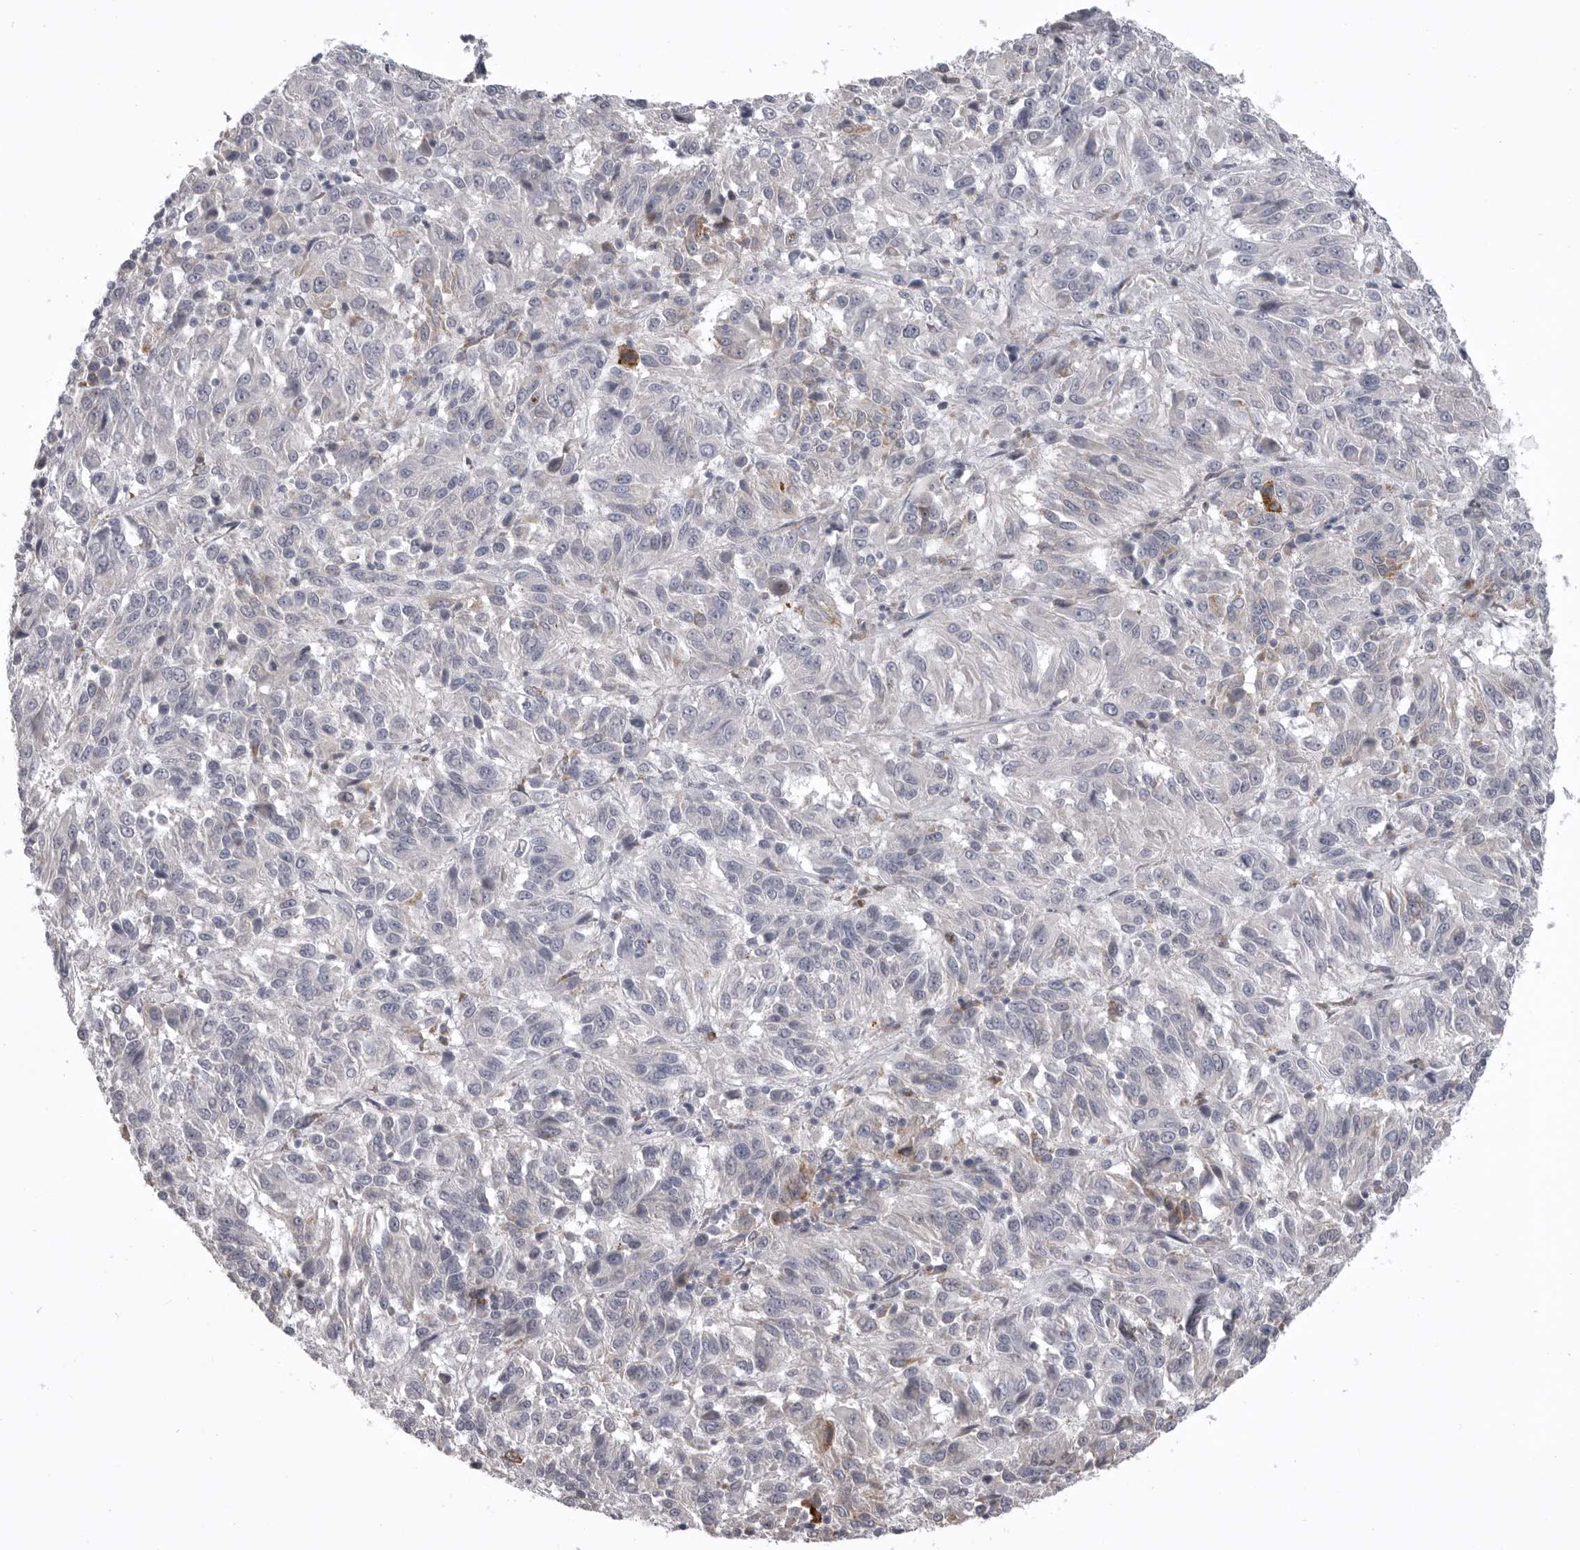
{"staining": {"intensity": "negative", "quantity": "none", "location": "none"}, "tissue": "melanoma", "cell_type": "Tumor cells", "image_type": "cancer", "snomed": [{"axis": "morphology", "description": "Malignant melanoma, Metastatic site"}, {"axis": "topography", "description": "Lung"}], "caption": "Malignant melanoma (metastatic site) stained for a protein using IHC shows no staining tumor cells.", "gene": "SERPING1", "patient": {"sex": "male", "age": 64}}